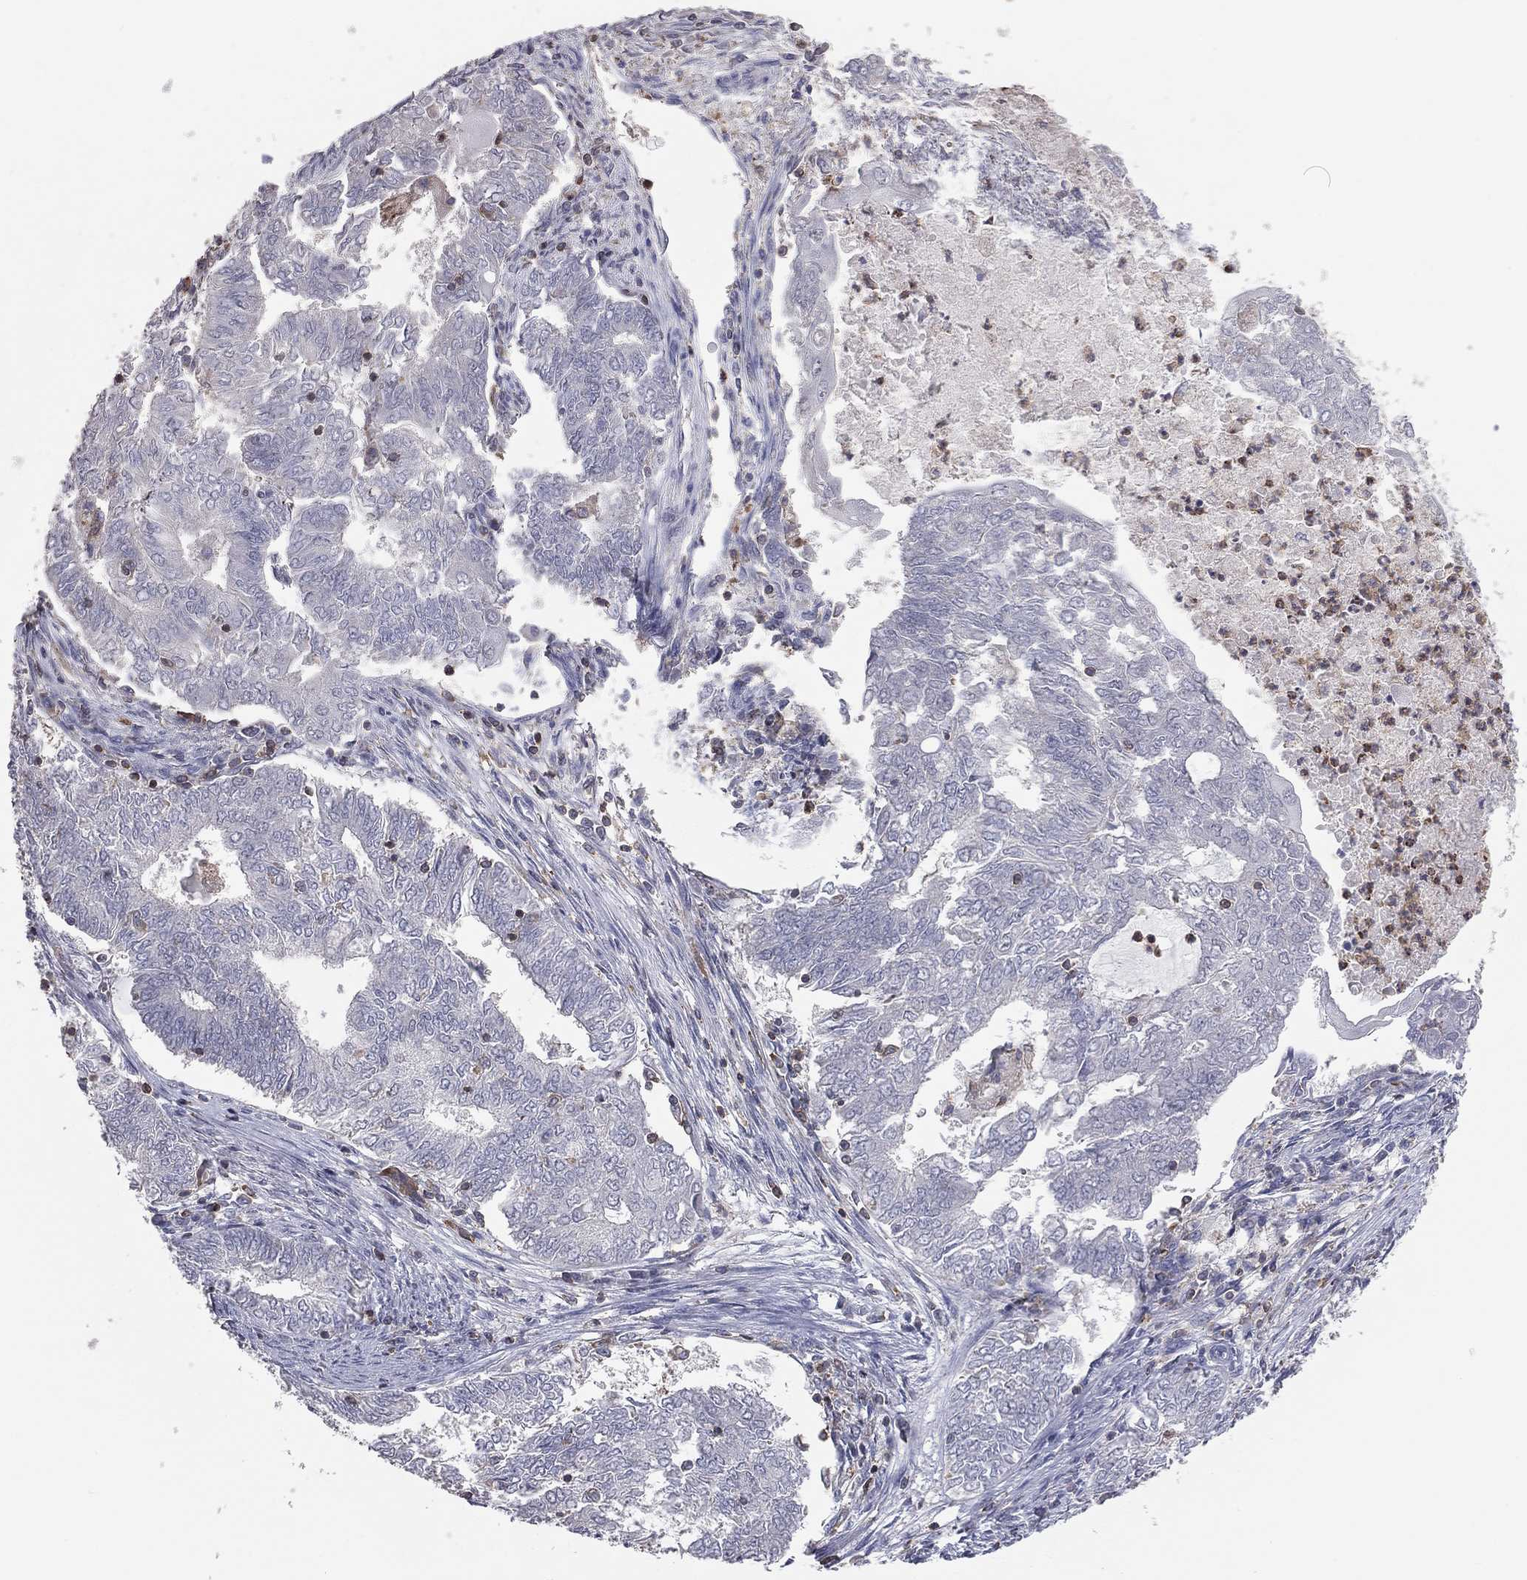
{"staining": {"intensity": "negative", "quantity": "none", "location": "none"}, "tissue": "endometrial cancer", "cell_type": "Tumor cells", "image_type": "cancer", "snomed": [{"axis": "morphology", "description": "Adenocarcinoma, NOS"}, {"axis": "topography", "description": "Endometrium"}], "caption": "Micrograph shows no significant protein staining in tumor cells of endometrial cancer.", "gene": "PSTPIP1", "patient": {"sex": "female", "age": 62}}